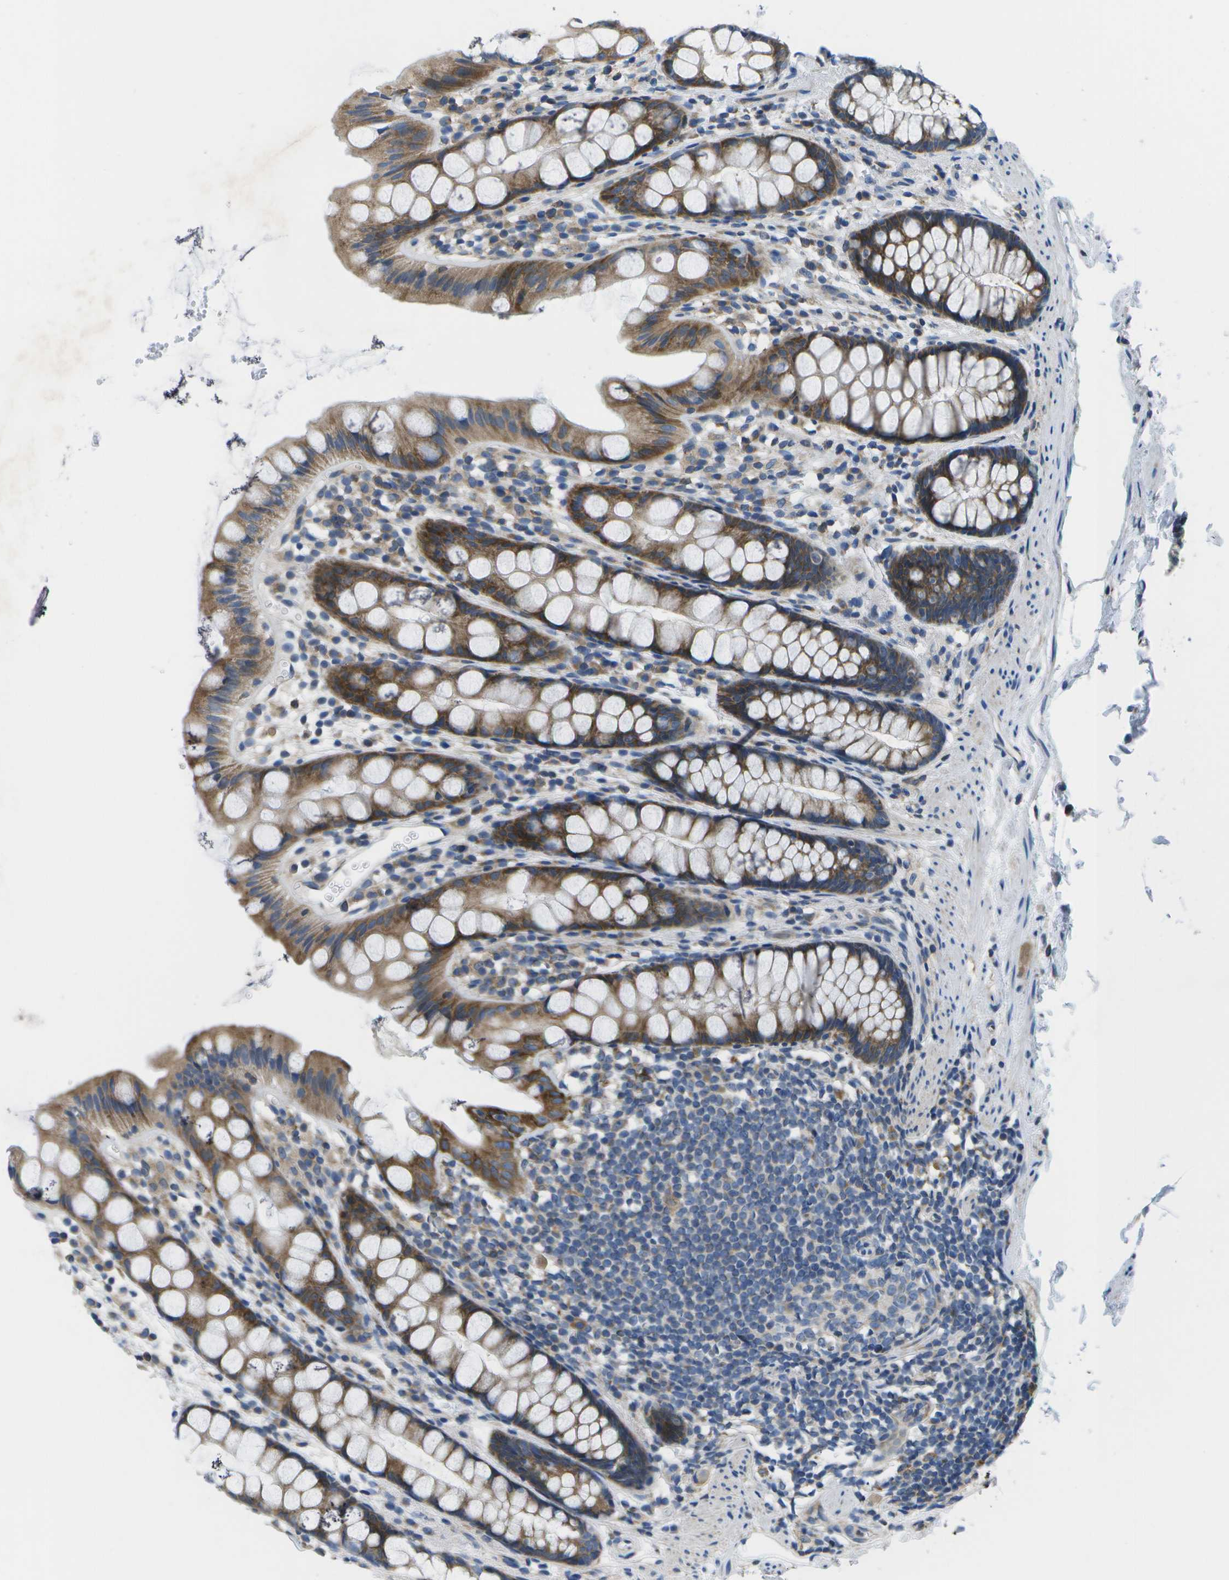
{"staining": {"intensity": "moderate", "quantity": ">75%", "location": "cytoplasmic/membranous"}, "tissue": "rectum", "cell_type": "Glandular cells", "image_type": "normal", "snomed": [{"axis": "morphology", "description": "Normal tissue, NOS"}, {"axis": "topography", "description": "Rectum"}], "caption": "Brown immunohistochemical staining in normal human rectum reveals moderate cytoplasmic/membranous staining in approximately >75% of glandular cells. (brown staining indicates protein expression, while blue staining denotes nuclei).", "gene": "GDF5", "patient": {"sex": "female", "age": 65}}